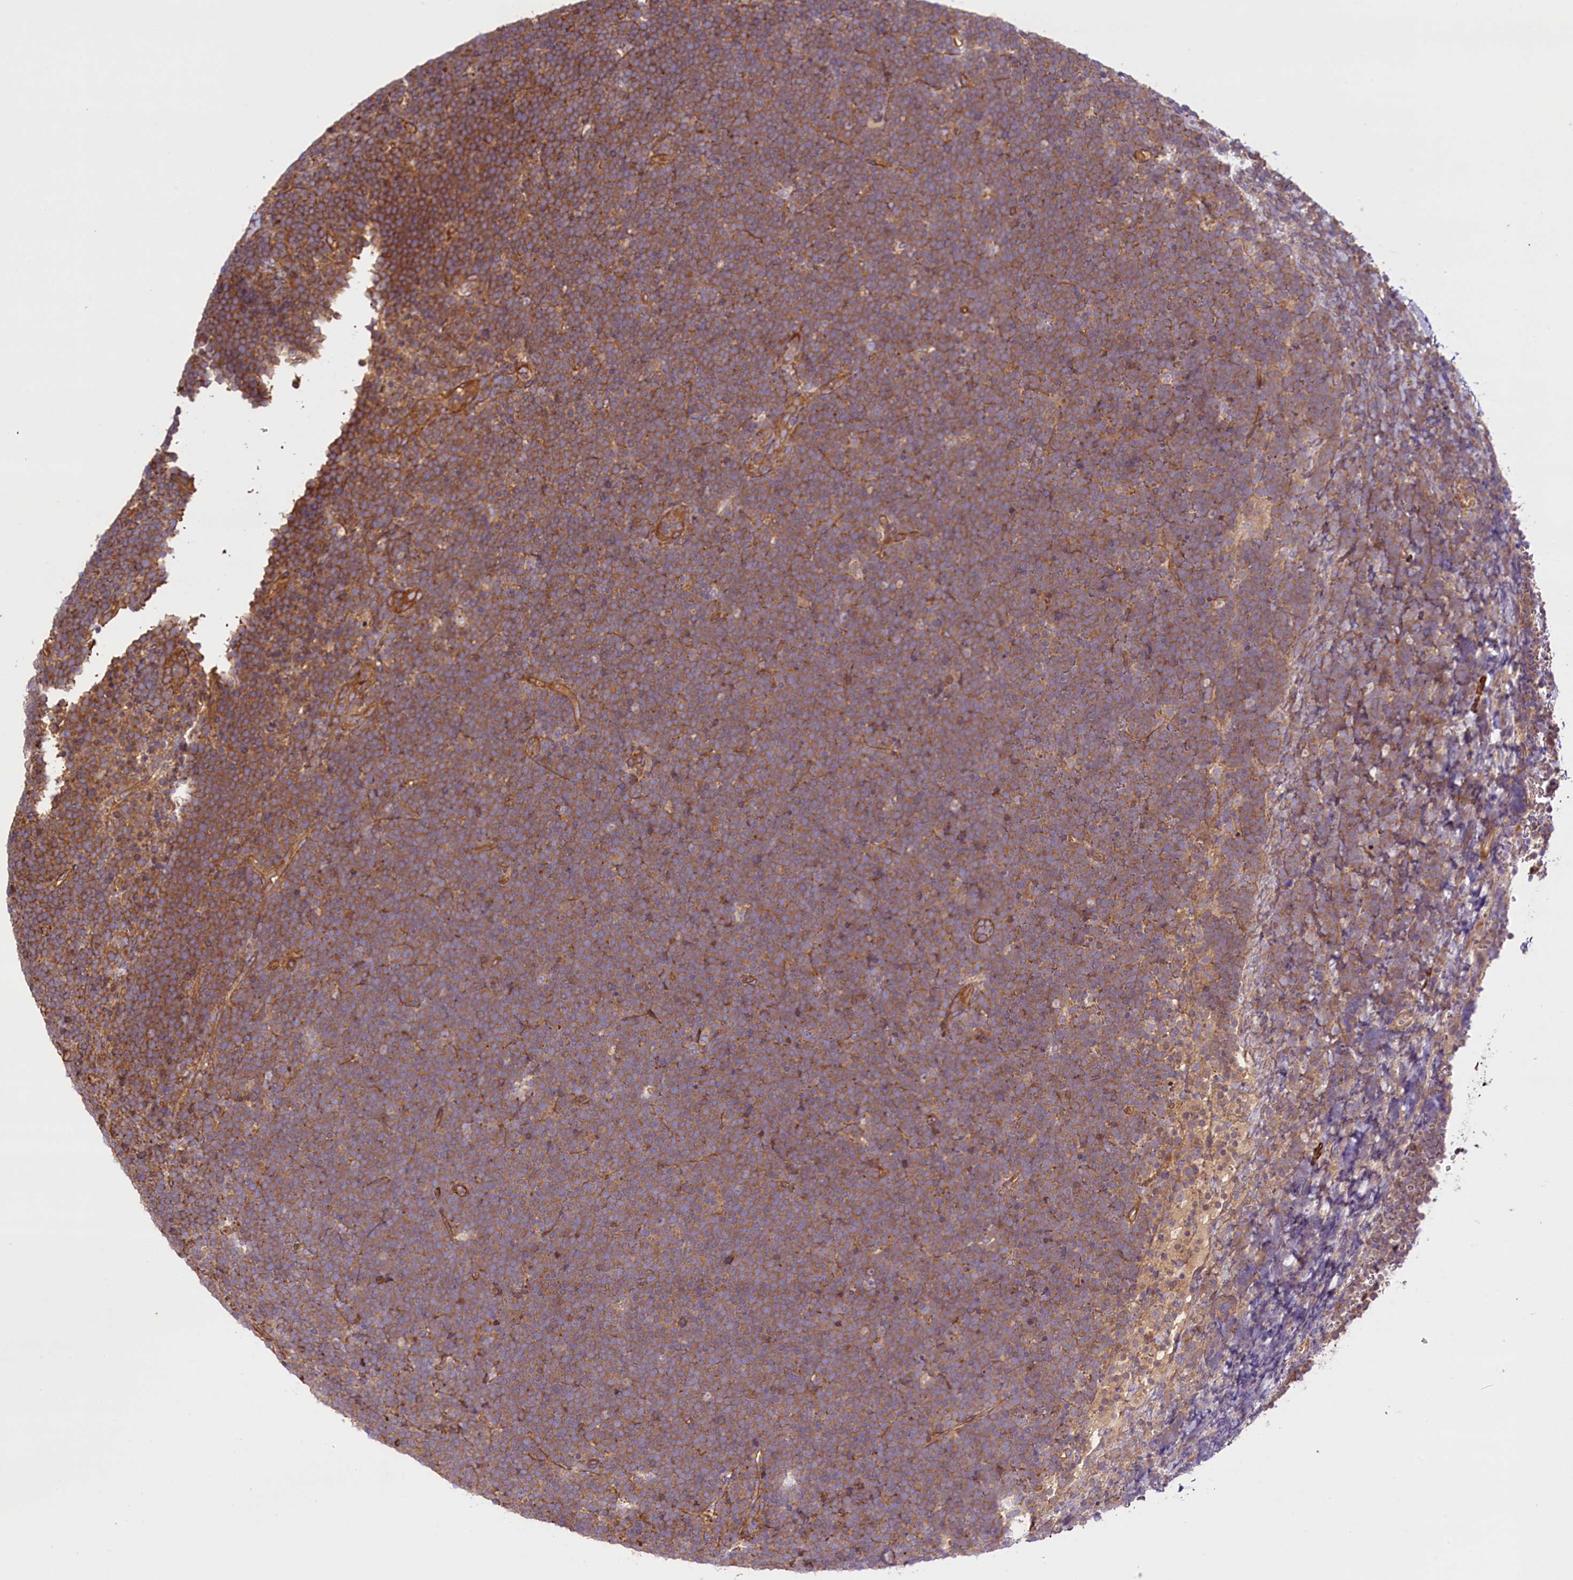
{"staining": {"intensity": "weak", "quantity": ">75%", "location": "cytoplasmic/membranous"}, "tissue": "lymphoma", "cell_type": "Tumor cells", "image_type": "cancer", "snomed": [{"axis": "morphology", "description": "Malignant lymphoma, non-Hodgkin's type, High grade"}, {"axis": "topography", "description": "Lymph node"}], "caption": "Immunohistochemistry (DAB (3,3'-diaminobenzidine)) staining of human lymphoma reveals weak cytoplasmic/membranous protein staining in approximately >75% of tumor cells. (DAB = brown stain, brightfield microscopy at high magnification).", "gene": "FUZ", "patient": {"sex": "male", "age": 13}}